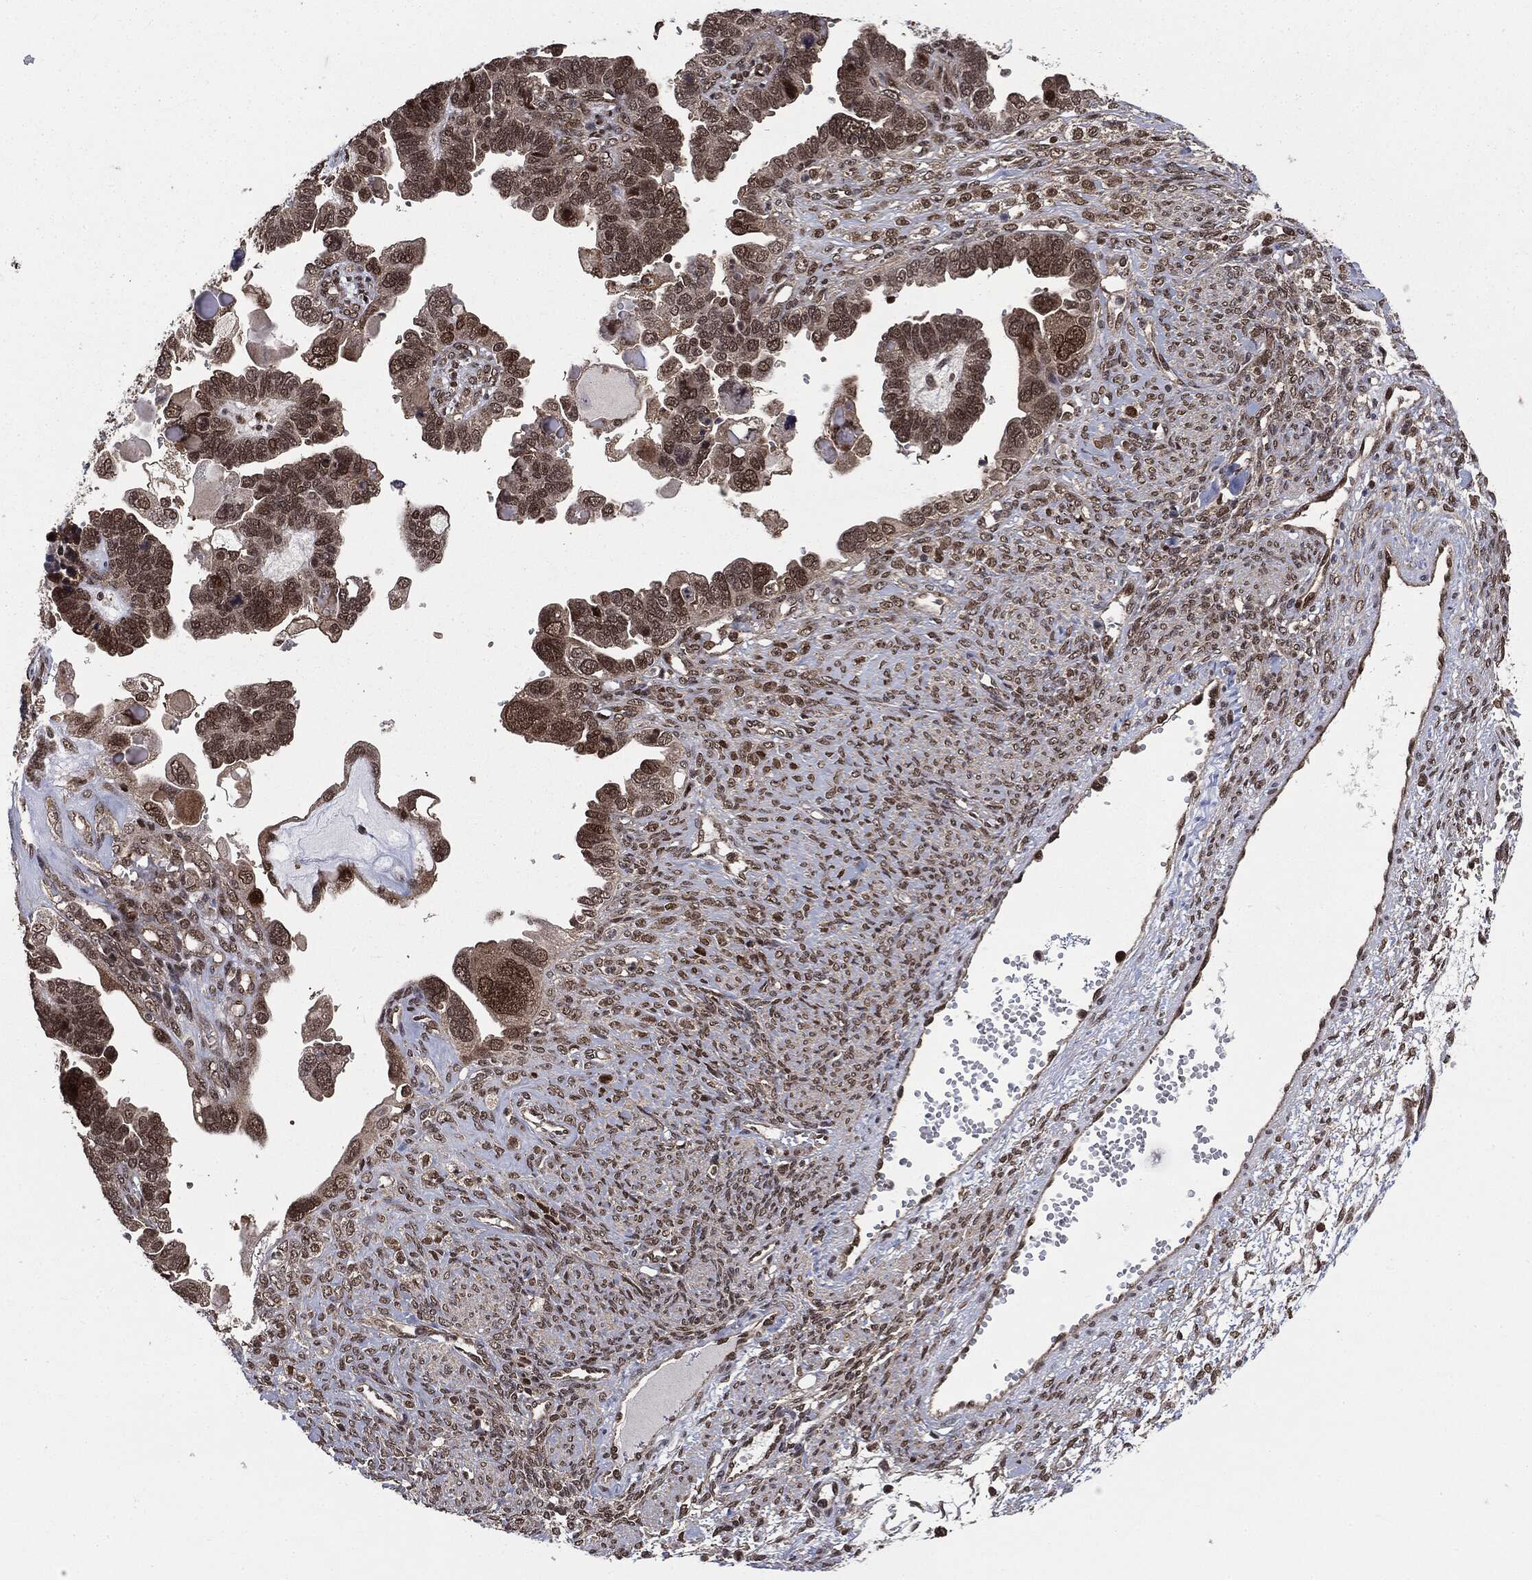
{"staining": {"intensity": "weak", "quantity": ">75%", "location": "cytoplasmic/membranous,nuclear"}, "tissue": "ovarian cancer", "cell_type": "Tumor cells", "image_type": "cancer", "snomed": [{"axis": "morphology", "description": "Cystadenocarcinoma, serous, NOS"}, {"axis": "topography", "description": "Ovary"}], "caption": "A photomicrograph of human ovarian cancer stained for a protein displays weak cytoplasmic/membranous and nuclear brown staining in tumor cells.", "gene": "PTPA", "patient": {"sex": "female", "age": 51}}